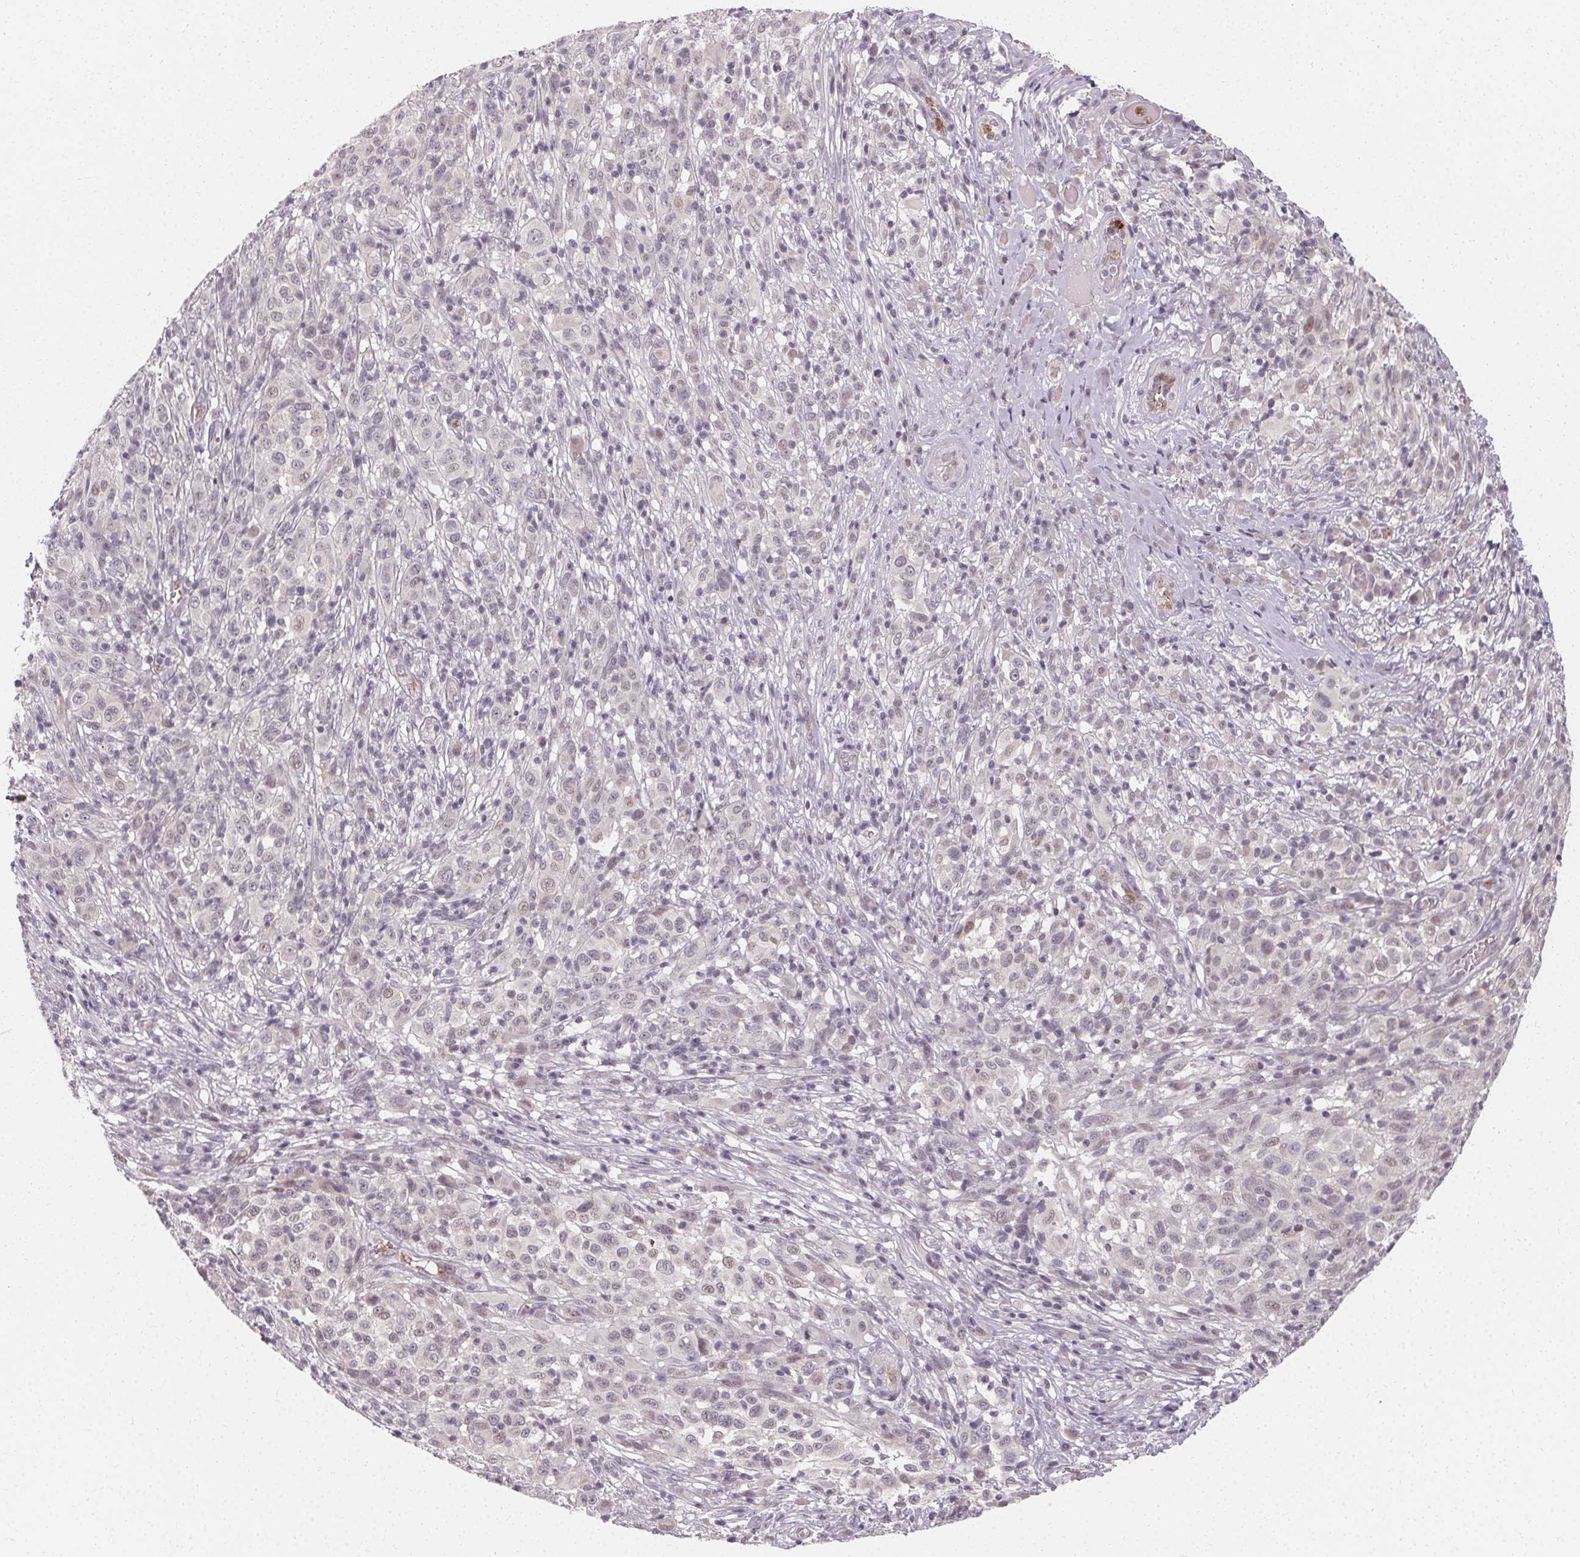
{"staining": {"intensity": "negative", "quantity": "none", "location": "none"}, "tissue": "melanoma", "cell_type": "Tumor cells", "image_type": "cancer", "snomed": [{"axis": "morphology", "description": "Malignant melanoma, NOS"}, {"axis": "topography", "description": "Skin"}], "caption": "A photomicrograph of human melanoma is negative for staining in tumor cells. The staining was performed using DAB (3,3'-diaminobenzidine) to visualize the protein expression in brown, while the nuclei were stained in blue with hematoxylin (Magnification: 20x).", "gene": "CLCNKB", "patient": {"sex": "male", "age": 73}}